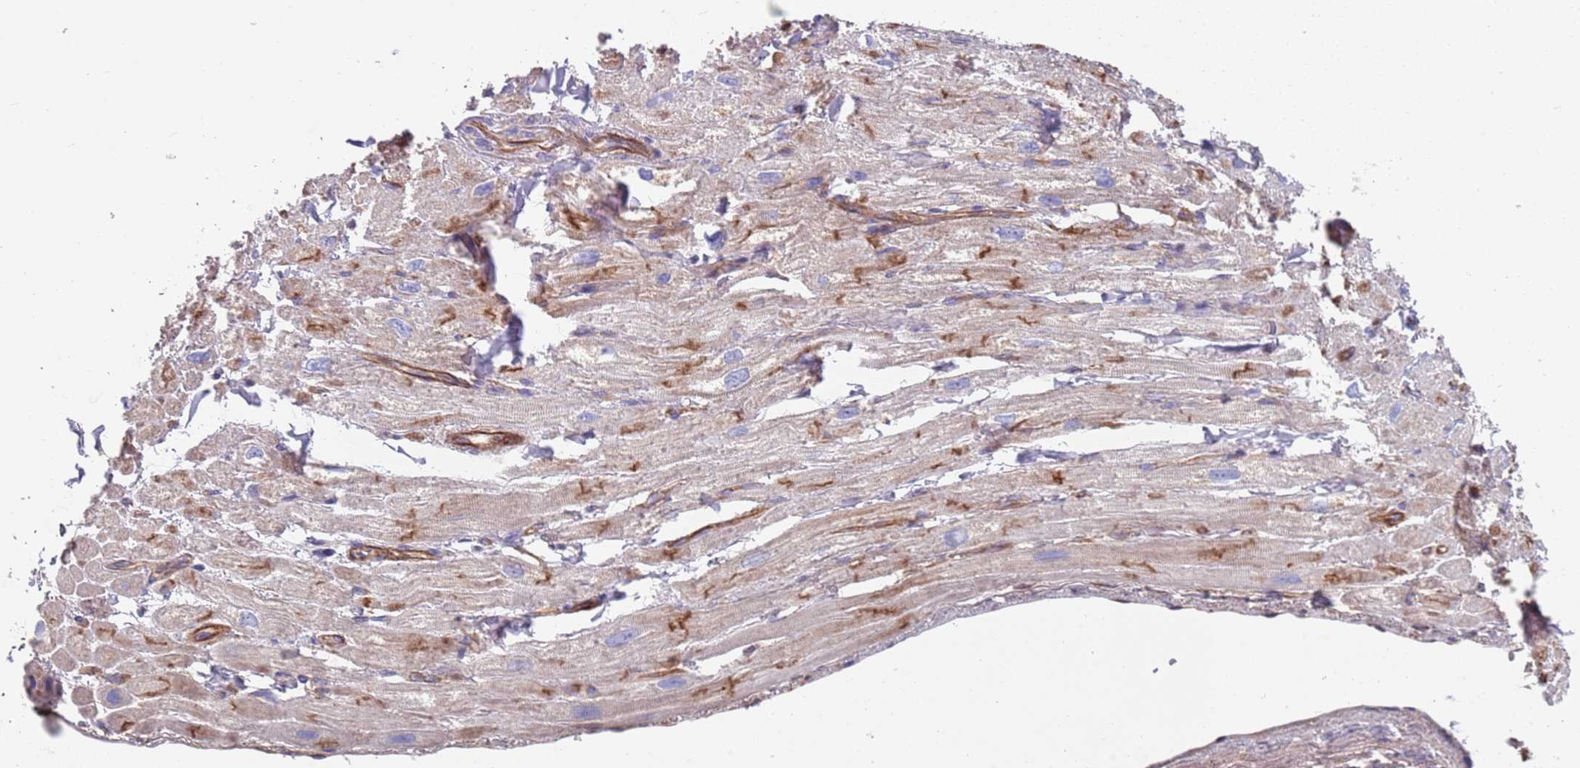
{"staining": {"intensity": "moderate", "quantity": "25%-75%", "location": "cytoplasmic/membranous"}, "tissue": "heart muscle", "cell_type": "Cardiomyocytes", "image_type": "normal", "snomed": [{"axis": "morphology", "description": "Normal tissue, NOS"}, {"axis": "topography", "description": "Heart"}], "caption": "Immunohistochemical staining of unremarkable human heart muscle exhibits 25%-75% levels of moderate cytoplasmic/membranous protein staining in about 25%-75% of cardiomyocytes.", "gene": "JAKMIP2", "patient": {"sex": "male", "age": 65}}